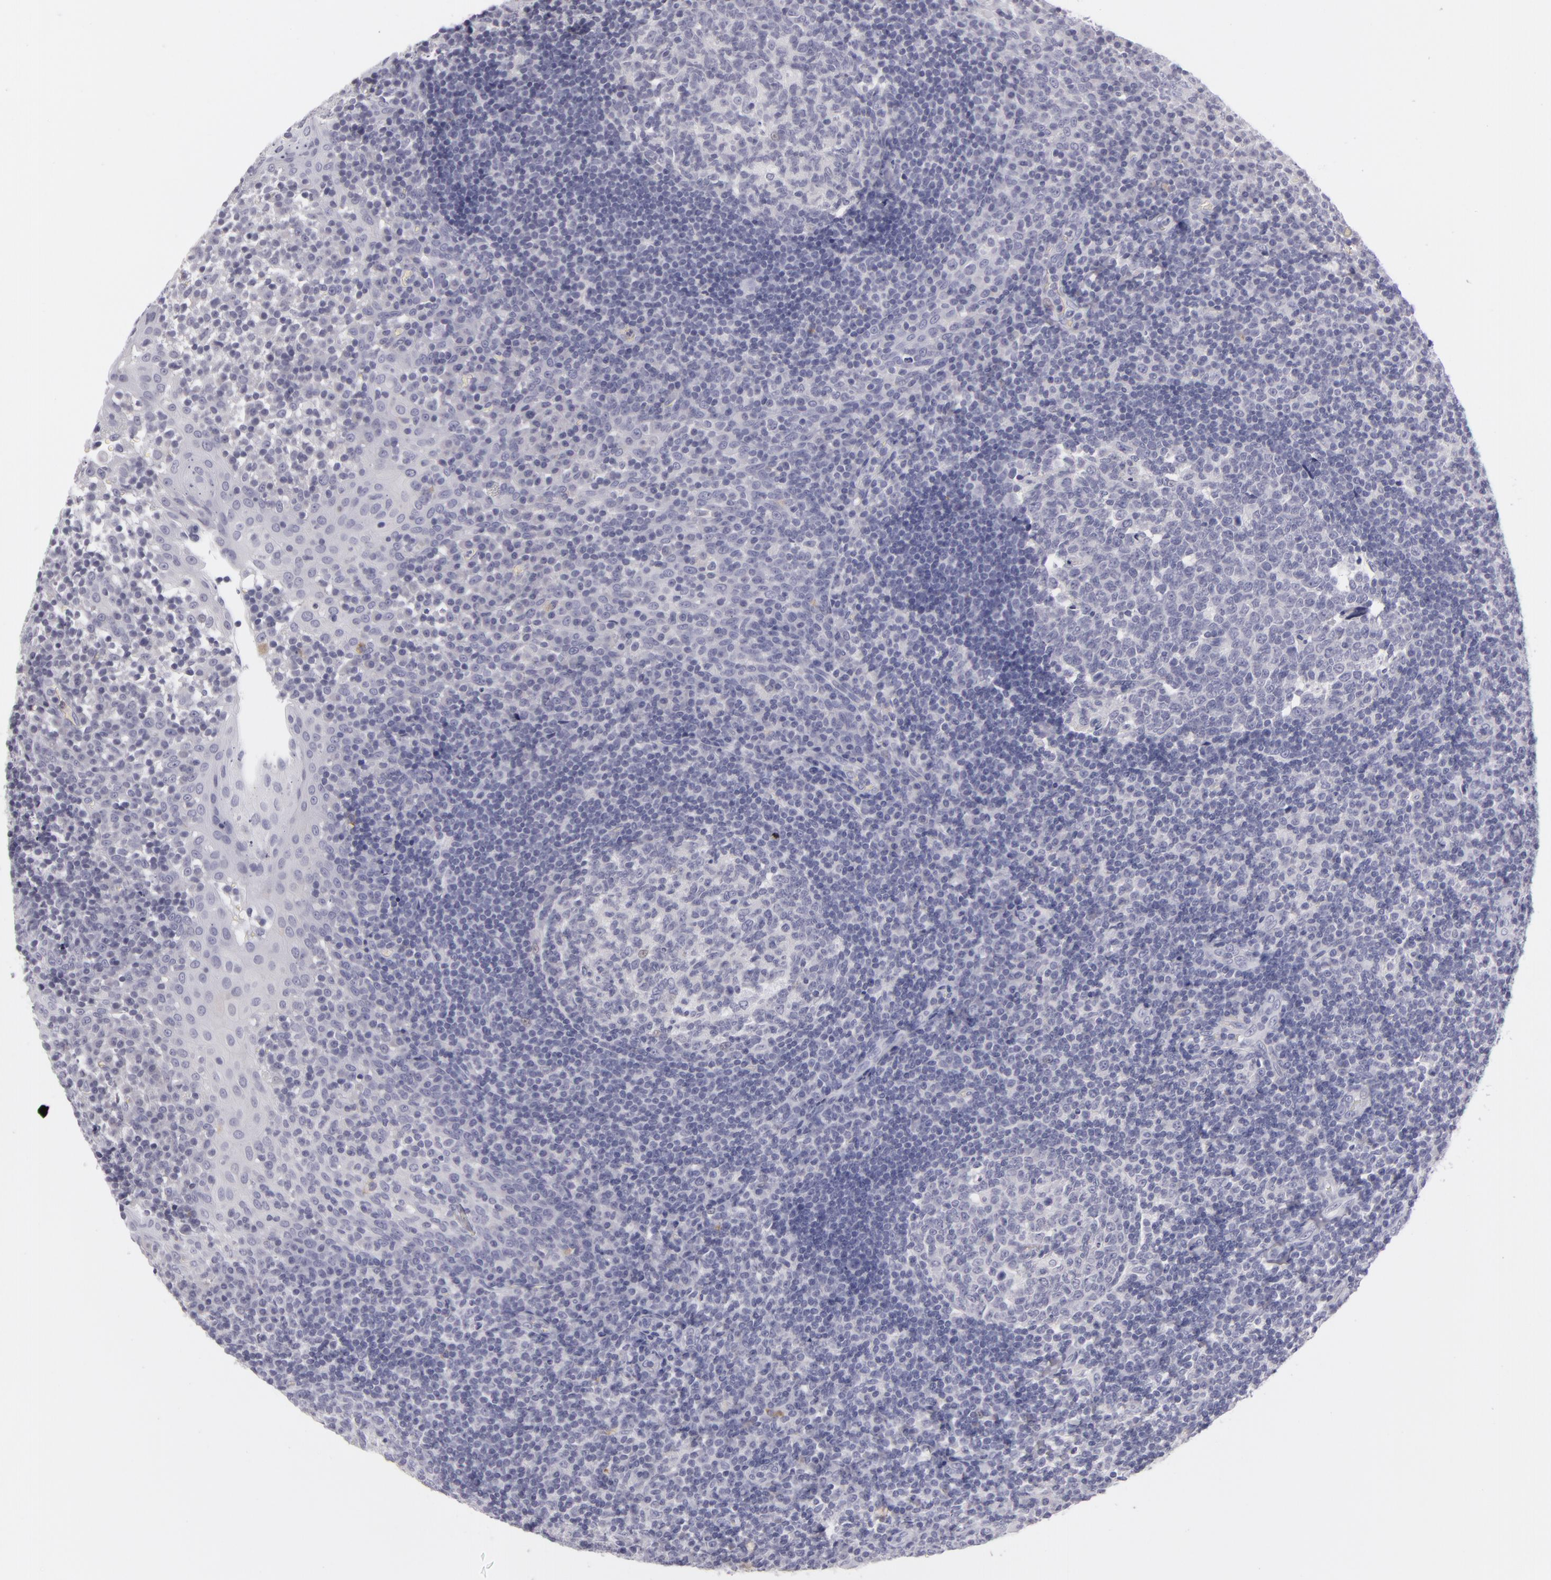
{"staining": {"intensity": "negative", "quantity": "none", "location": "none"}, "tissue": "tonsil", "cell_type": "Germinal center cells", "image_type": "normal", "snomed": [{"axis": "morphology", "description": "Normal tissue, NOS"}, {"axis": "topography", "description": "Tonsil"}], "caption": "Immunohistochemistry of unremarkable tonsil demonstrates no staining in germinal center cells.", "gene": "TNNC1", "patient": {"sex": "female", "age": 40}}